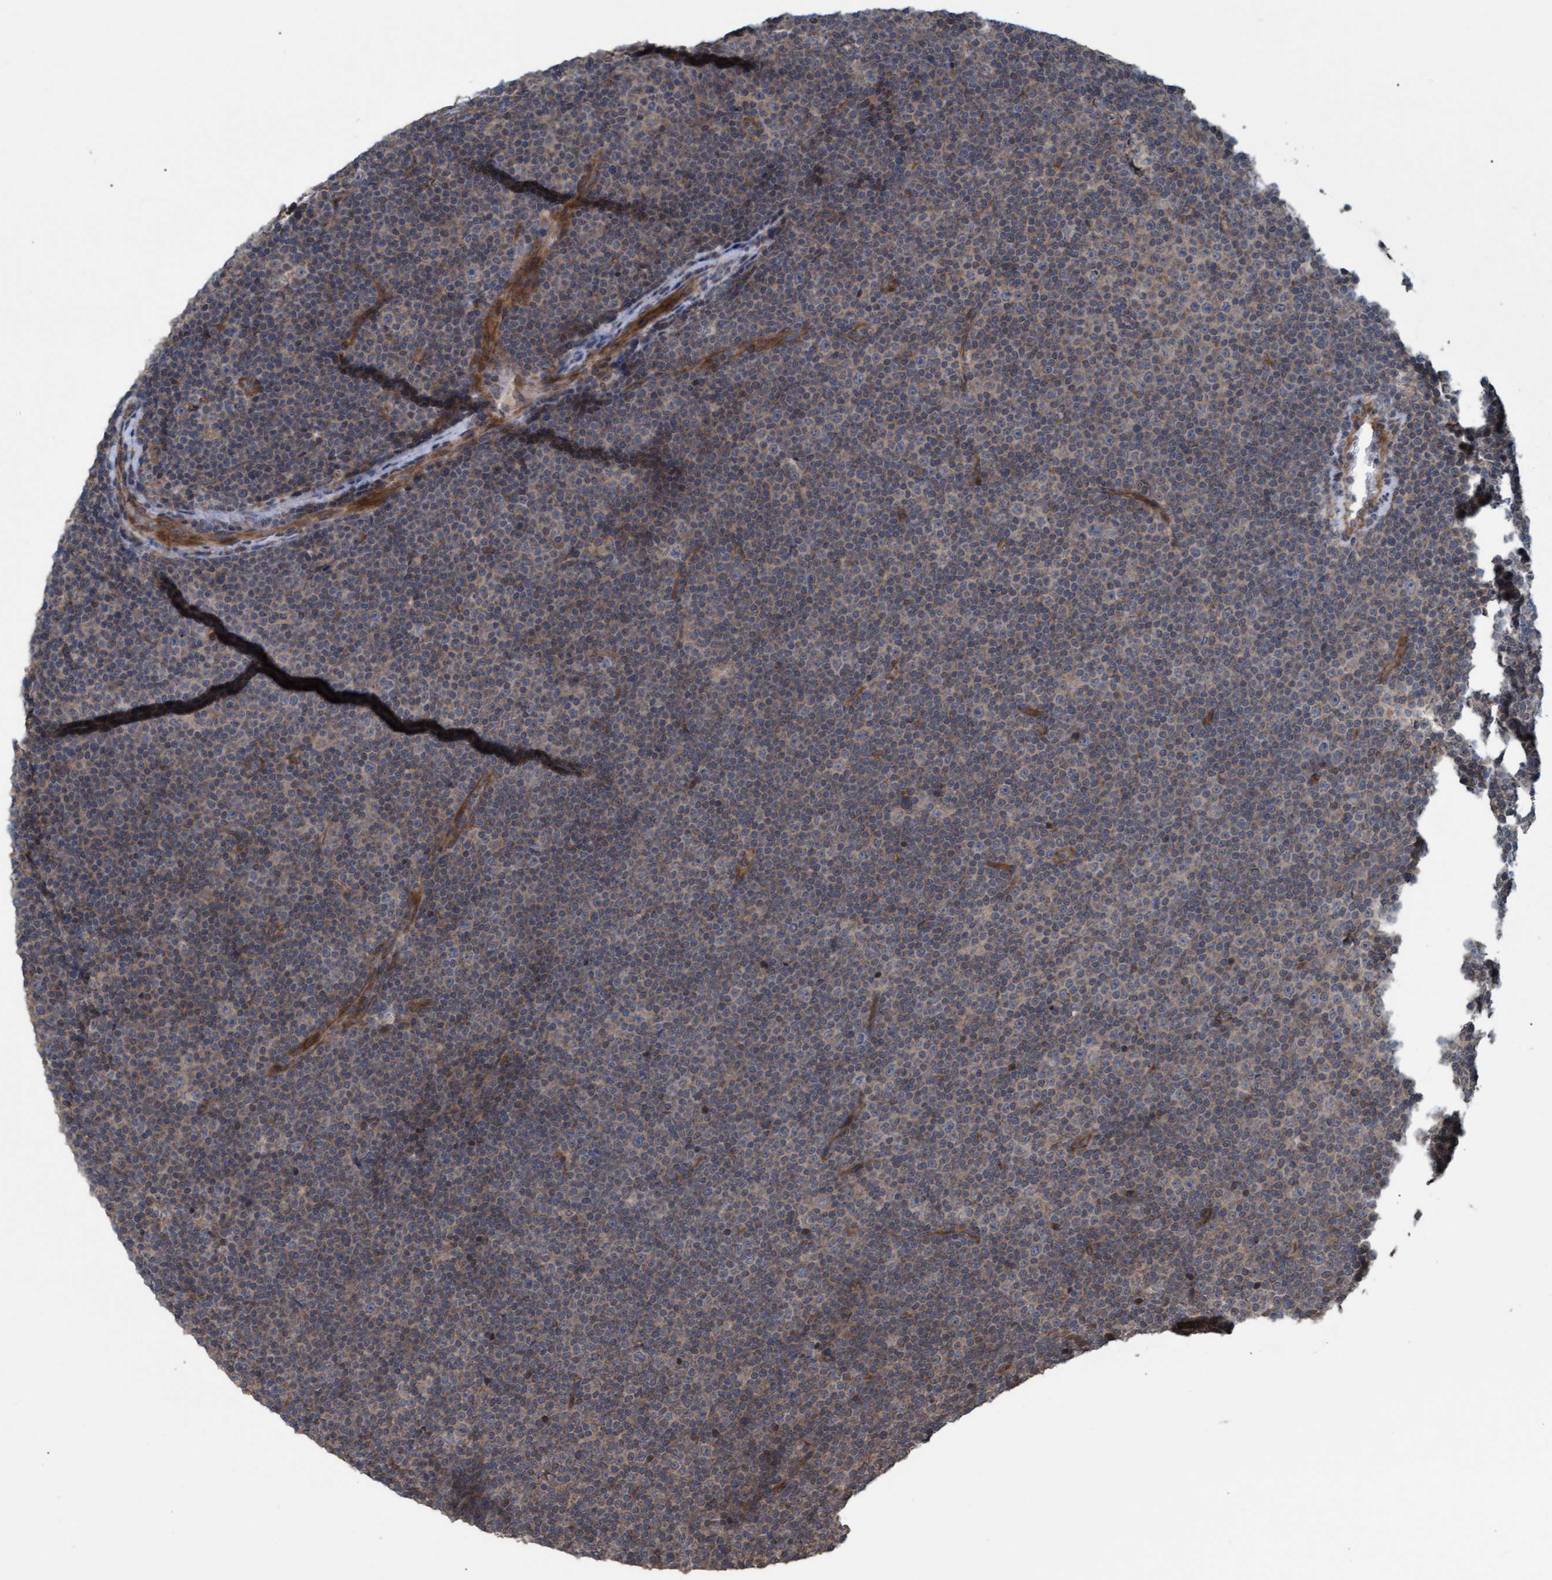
{"staining": {"intensity": "weak", "quantity": "25%-75%", "location": "cytoplasmic/membranous"}, "tissue": "lymphoma", "cell_type": "Tumor cells", "image_type": "cancer", "snomed": [{"axis": "morphology", "description": "Malignant lymphoma, non-Hodgkin's type, Low grade"}, {"axis": "topography", "description": "Lymph node"}], "caption": "DAB immunohistochemical staining of lymphoma displays weak cytoplasmic/membranous protein positivity in about 25%-75% of tumor cells.", "gene": "GGT6", "patient": {"sex": "female", "age": 67}}